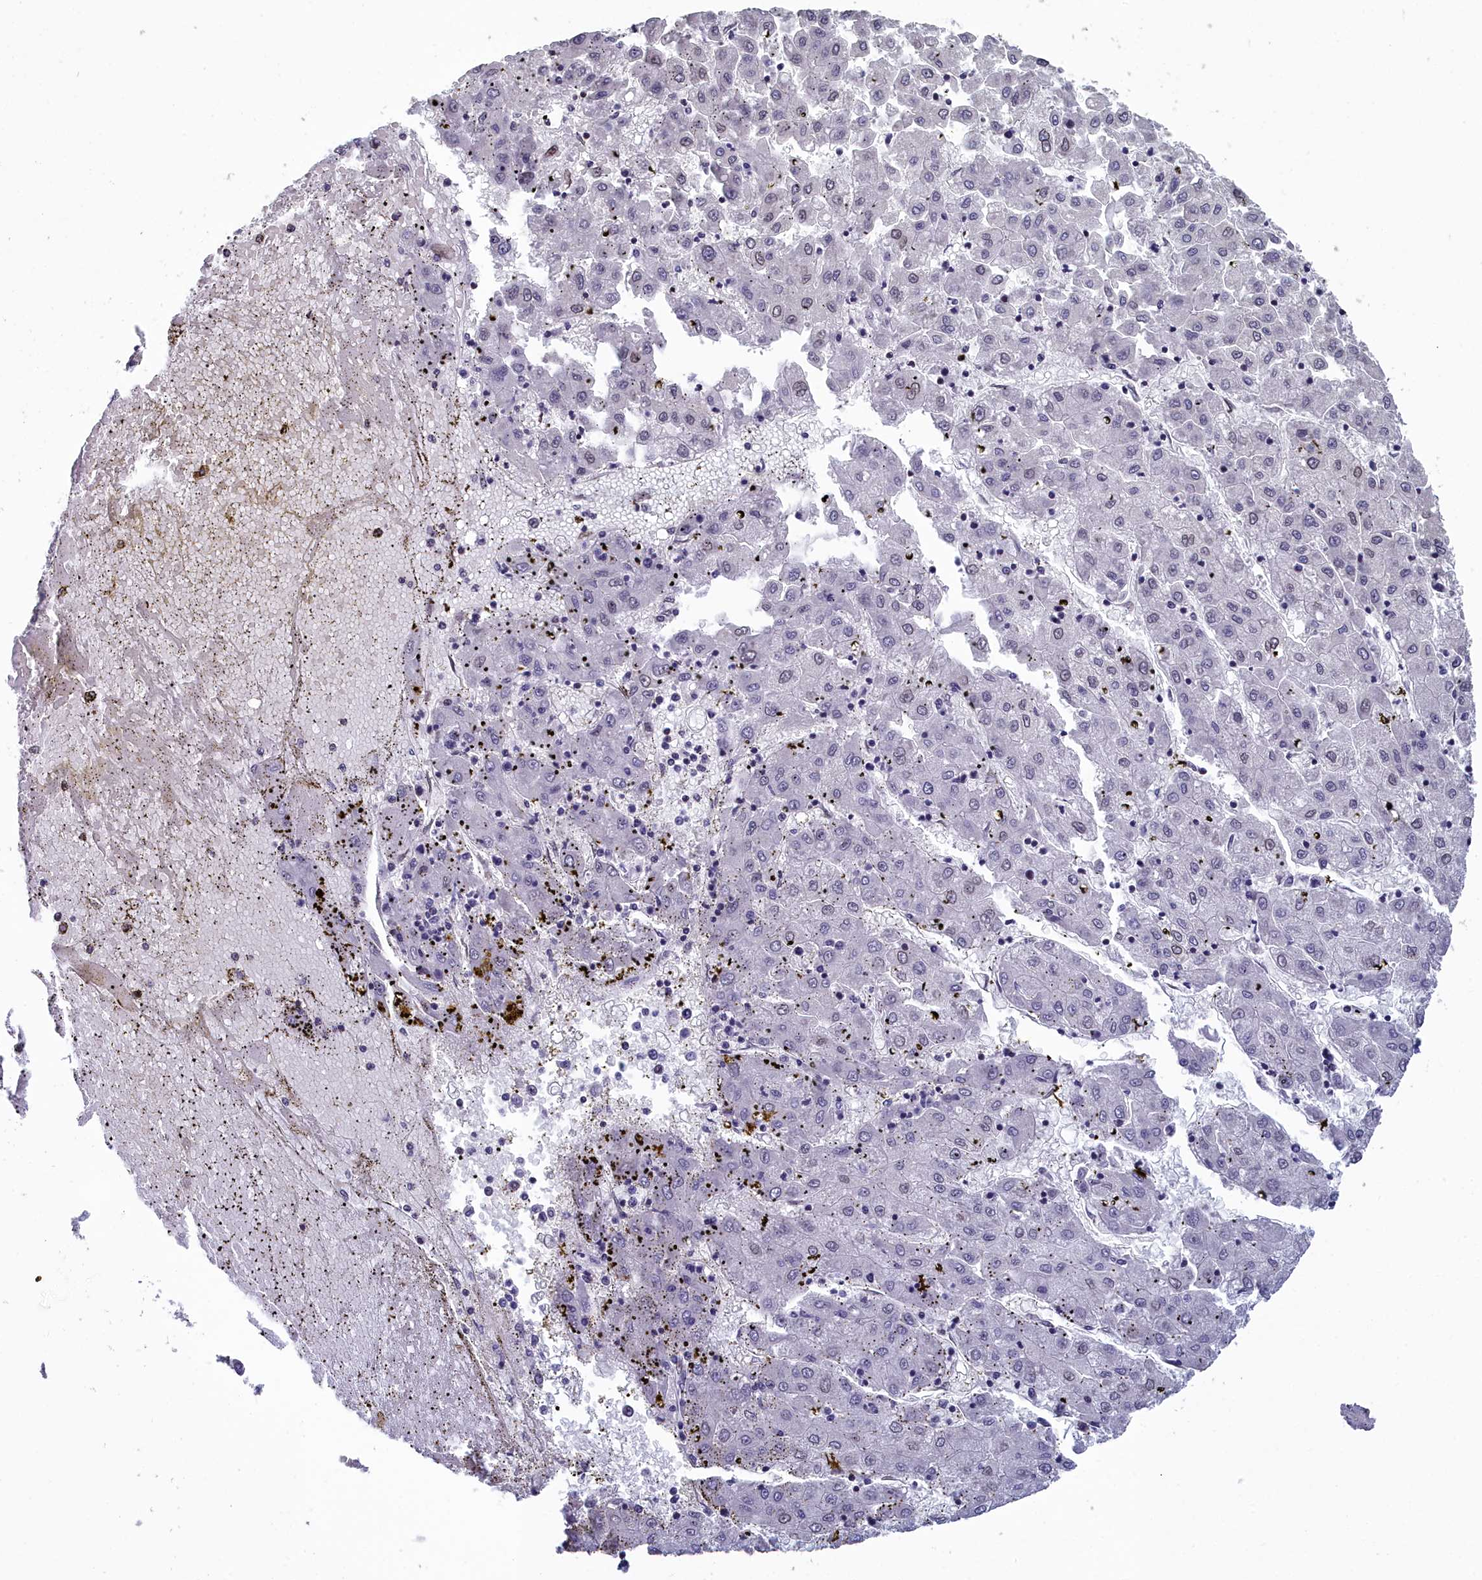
{"staining": {"intensity": "weak", "quantity": "<25%", "location": "nuclear"}, "tissue": "liver cancer", "cell_type": "Tumor cells", "image_type": "cancer", "snomed": [{"axis": "morphology", "description": "Carcinoma, Hepatocellular, NOS"}, {"axis": "topography", "description": "Liver"}], "caption": "Immunohistochemistry (IHC) photomicrograph of neoplastic tissue: liver hepatocellular carcinoma stained with DAB (3,3'-diaminobenzidine) exhibits no significant protein expression in tumor cells.", "gene": "CCDC97", "patient": {"sex": "male", "age": 72}}